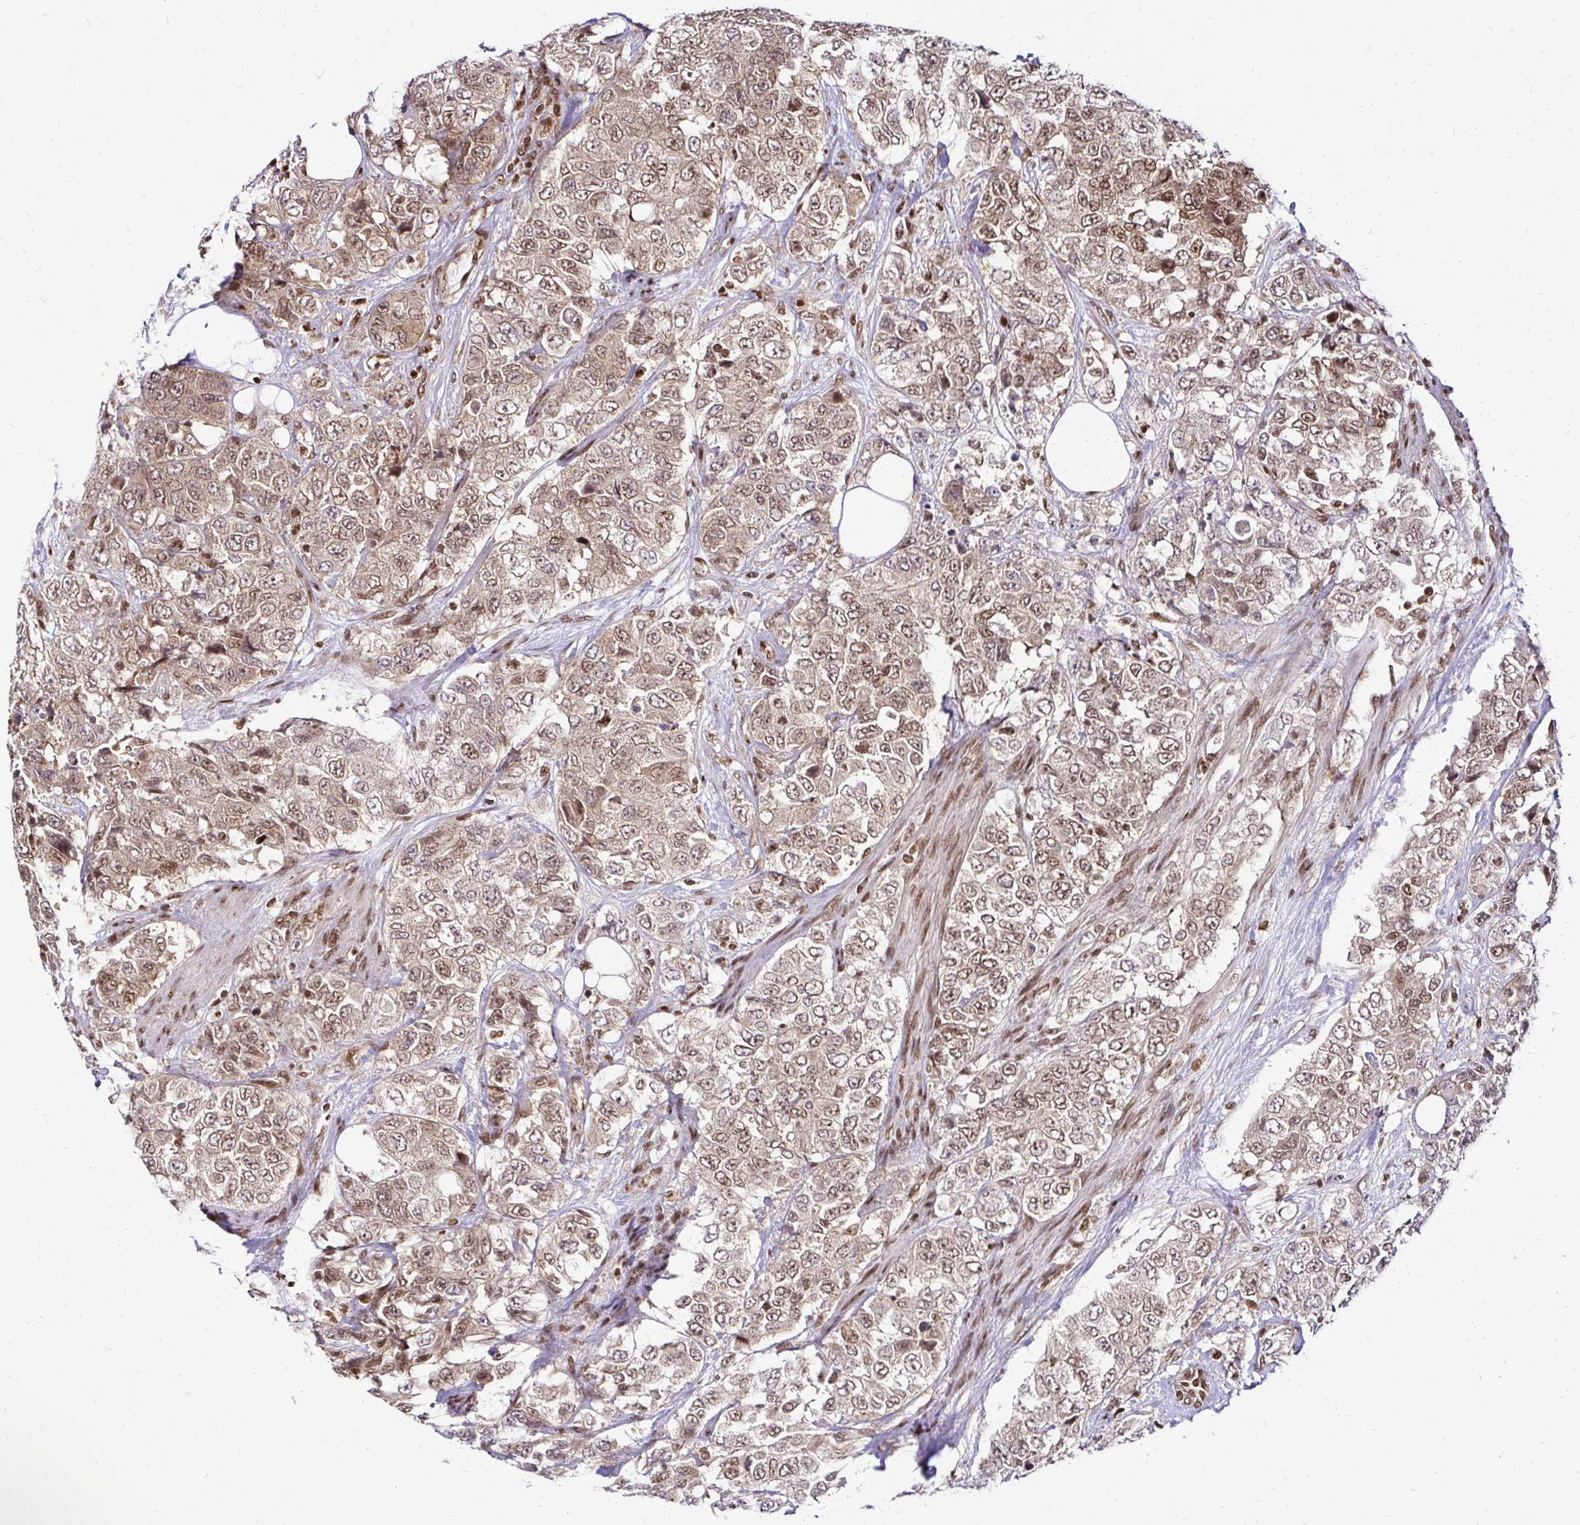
{"staining": {"intensity": "moderate", "quantity": ">75%", "location": "cytoplasmic/membranous,nuclear"}, "tissue": "urothelial cancer", "cell_type": "Tumor cells", "image_type": "cancer", "snomed": [{"axis": "morphology", "description": "Urothelial carcinoma, High grade"}, {"axis": "topography", "description": "Urinary bladder"}], "caption": "Urothelial carcinoma (high-grade) was stained to show a protein in brown. There is medium levels of moderate cytoplasmic/membranous and nuclear positivity in about >75% of tumor cells. (brown staining indicates protein expression, while blue staining denotes nuclei).", "gene": "GLYR1", "patient": {"sex": "female", "age": 78}}